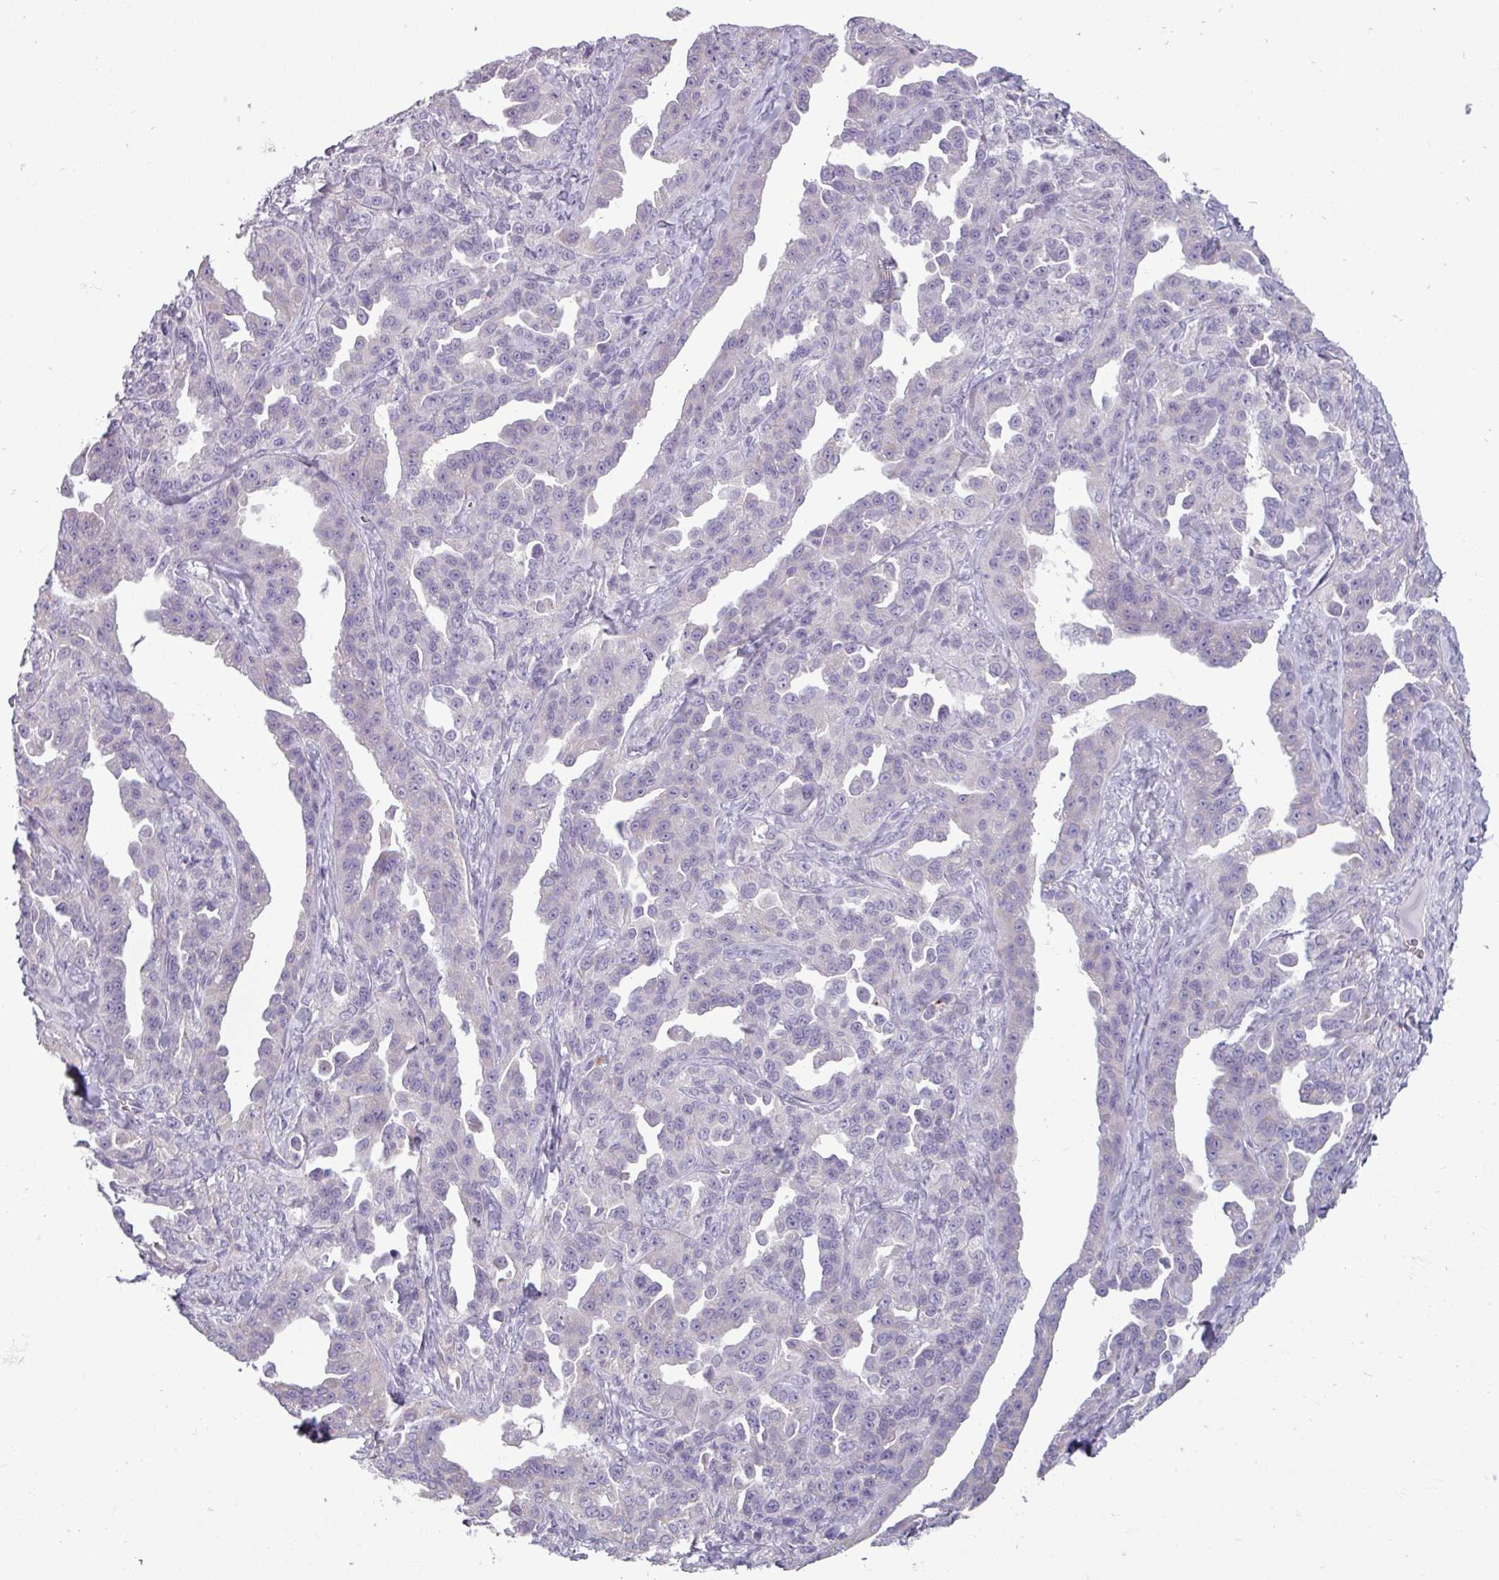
{"staining": {"intensity": "negative", "quantity": "none", "location": "none"}, "tissue": "ovarian cancer", "cell_type": "Tumor cells", "image_type": "cancer", "snomed": [{"axis": "morphology", "description": "Cystadenocarcinoma, serous, NOS"}, {"axis": "topography", "description": "Ovary"}], "caption": "A micrograph of human serous cystadenocarcinoma (ovarian) is negative for staining in tumor cells.", "gene": "TRIM39", "patient": {"sex": "female", "age": 75}}